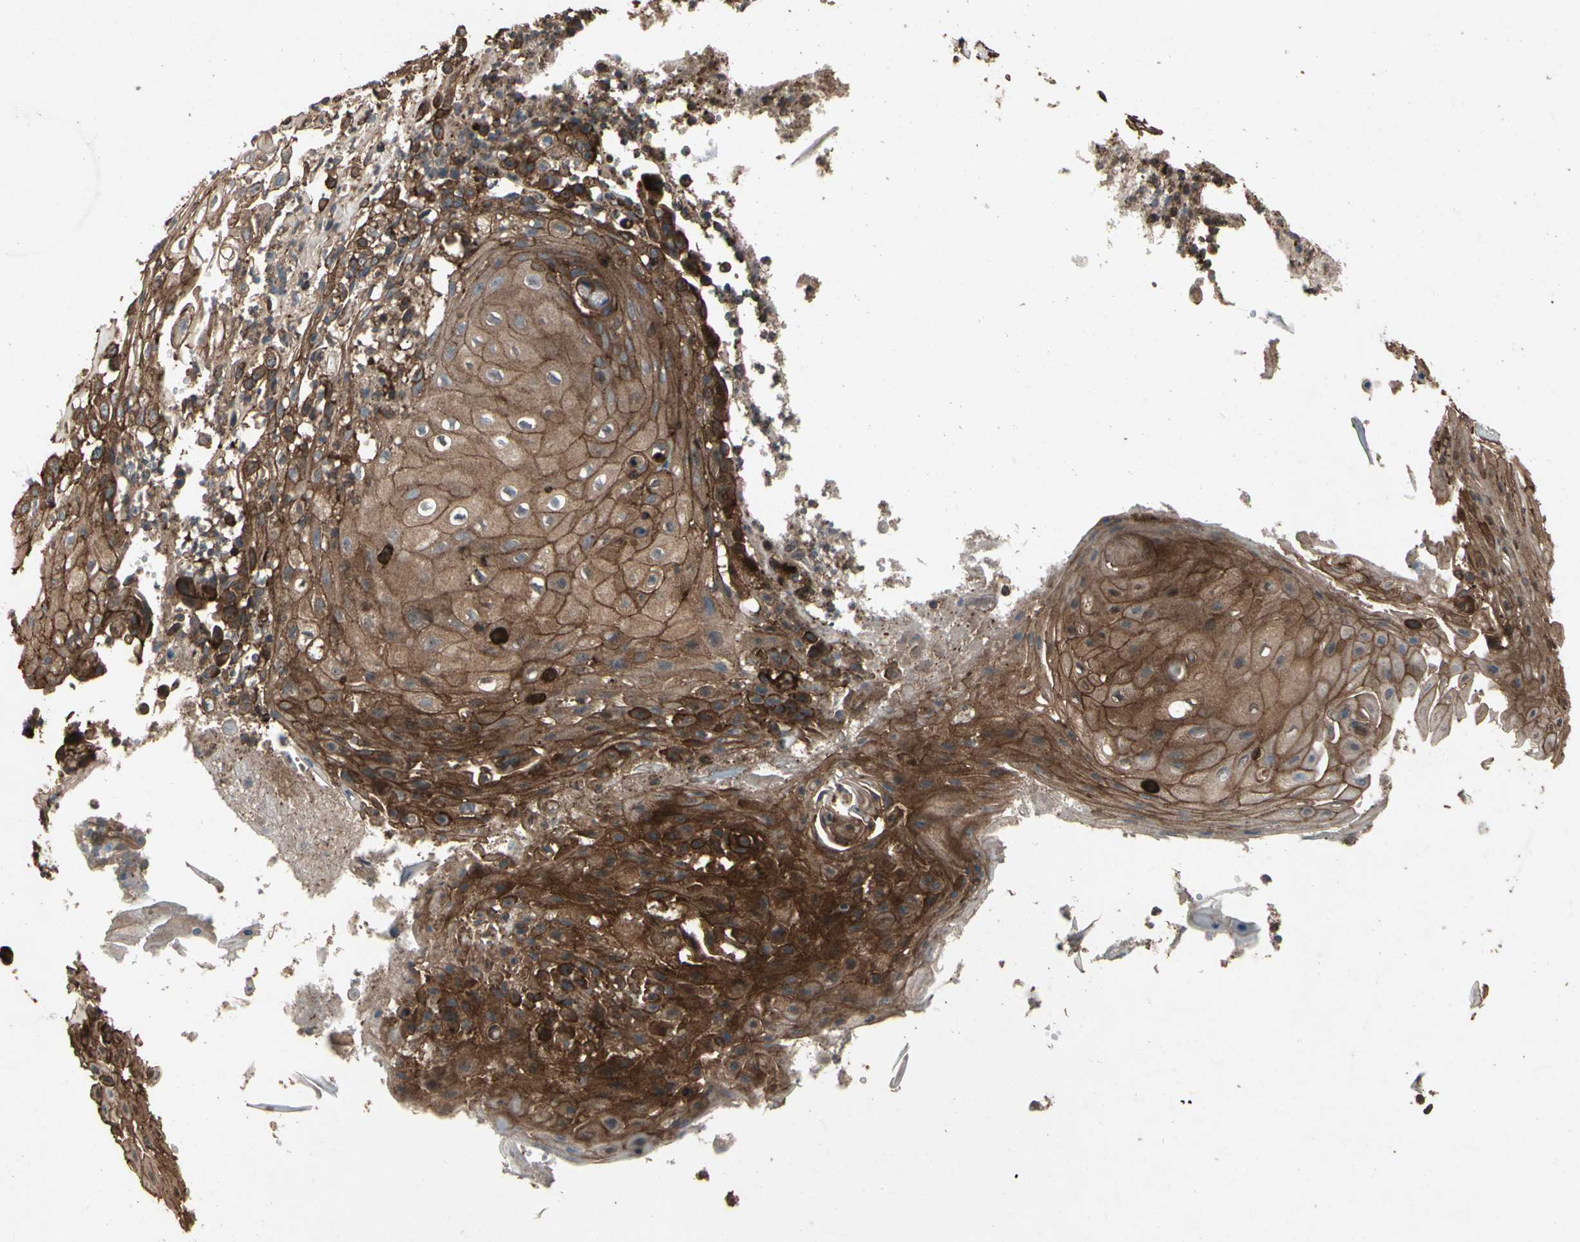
{"staining": {"intensity": "strong", "quantity": ">75%", "location": "cytoplasmic/membranous"}, "tissue": "skin cancer", "cell_type": "Tumor cells", "image_type": "cancer", "snomed": [{"axis": "morphology", "description": "Squamous cell carcinoma, NOS"}, {"axis": "topography", "description": "Skin"}], "caption": "Immunohistochemical staining of human skin cancer reveals high levels of strong cytoplasmic/membranous positivity in approximately >75% of tumor cells.", "gene": "AGBL2", "patient": {"sex": "male", "age": 65}}